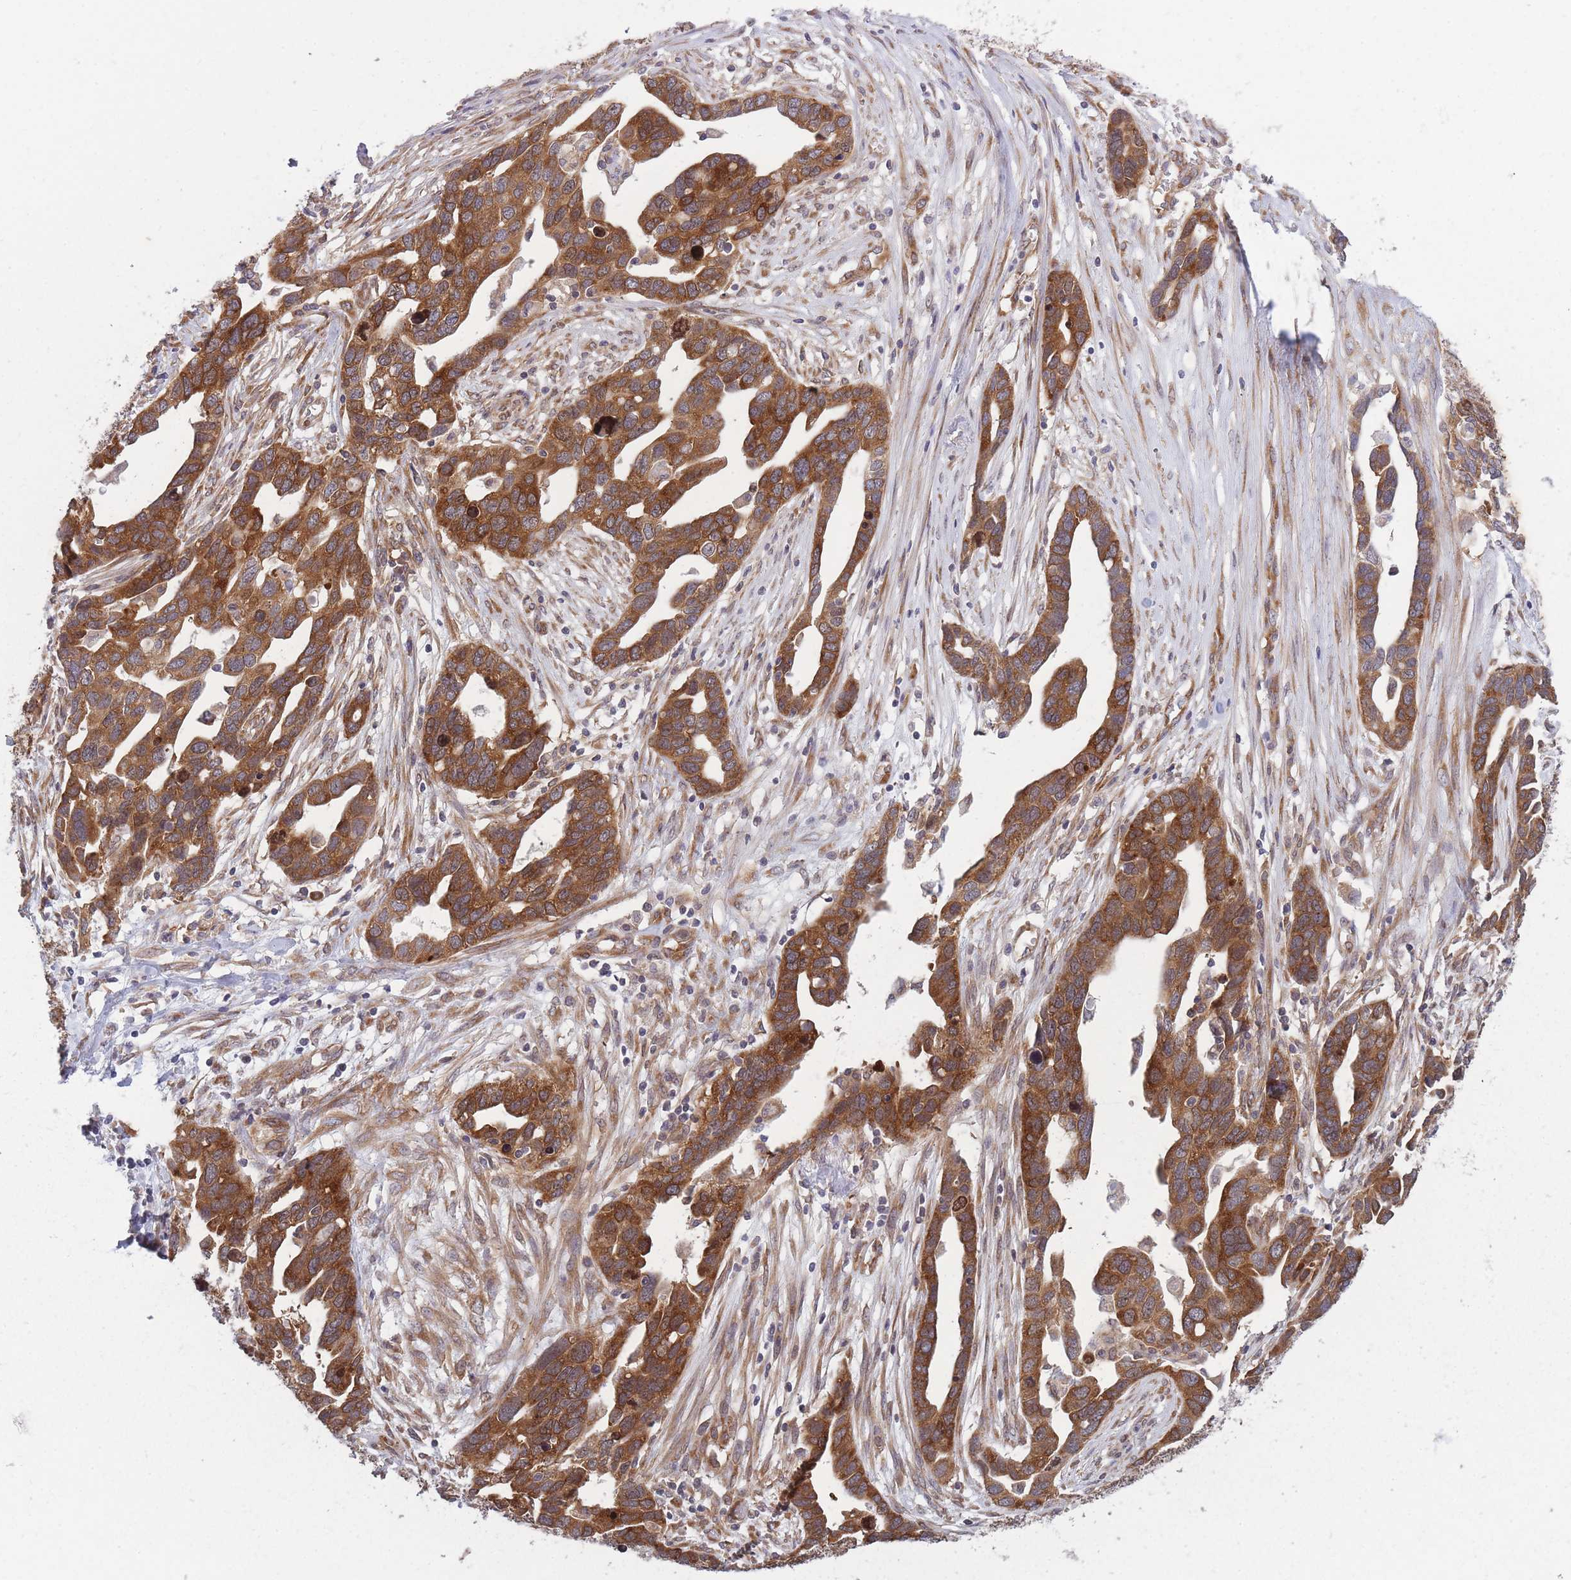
{"staining": {"intensity": "strong", "quantity": ">75%", "location": "cytoplasmic/membranous"}, "tissue": "ovarian cancer", "cell_type": "Tumor cells", "image_type": "cancer", "snomed": [{"axis": "morphology", "description": "Cystadenocarcinoma, serous, NOS"}, {"axis": "topography", "description": "Ovary"}], "caption": "There is high levels of strong cytoplasmic/membranous positivity in tumor cells of serous cystadenocarcinoma (ovarian), as demonstrated by immunohistochemical staining (brown color).", "gene": "CCDC124", "patient": {"sex": "female", "age": 54}}